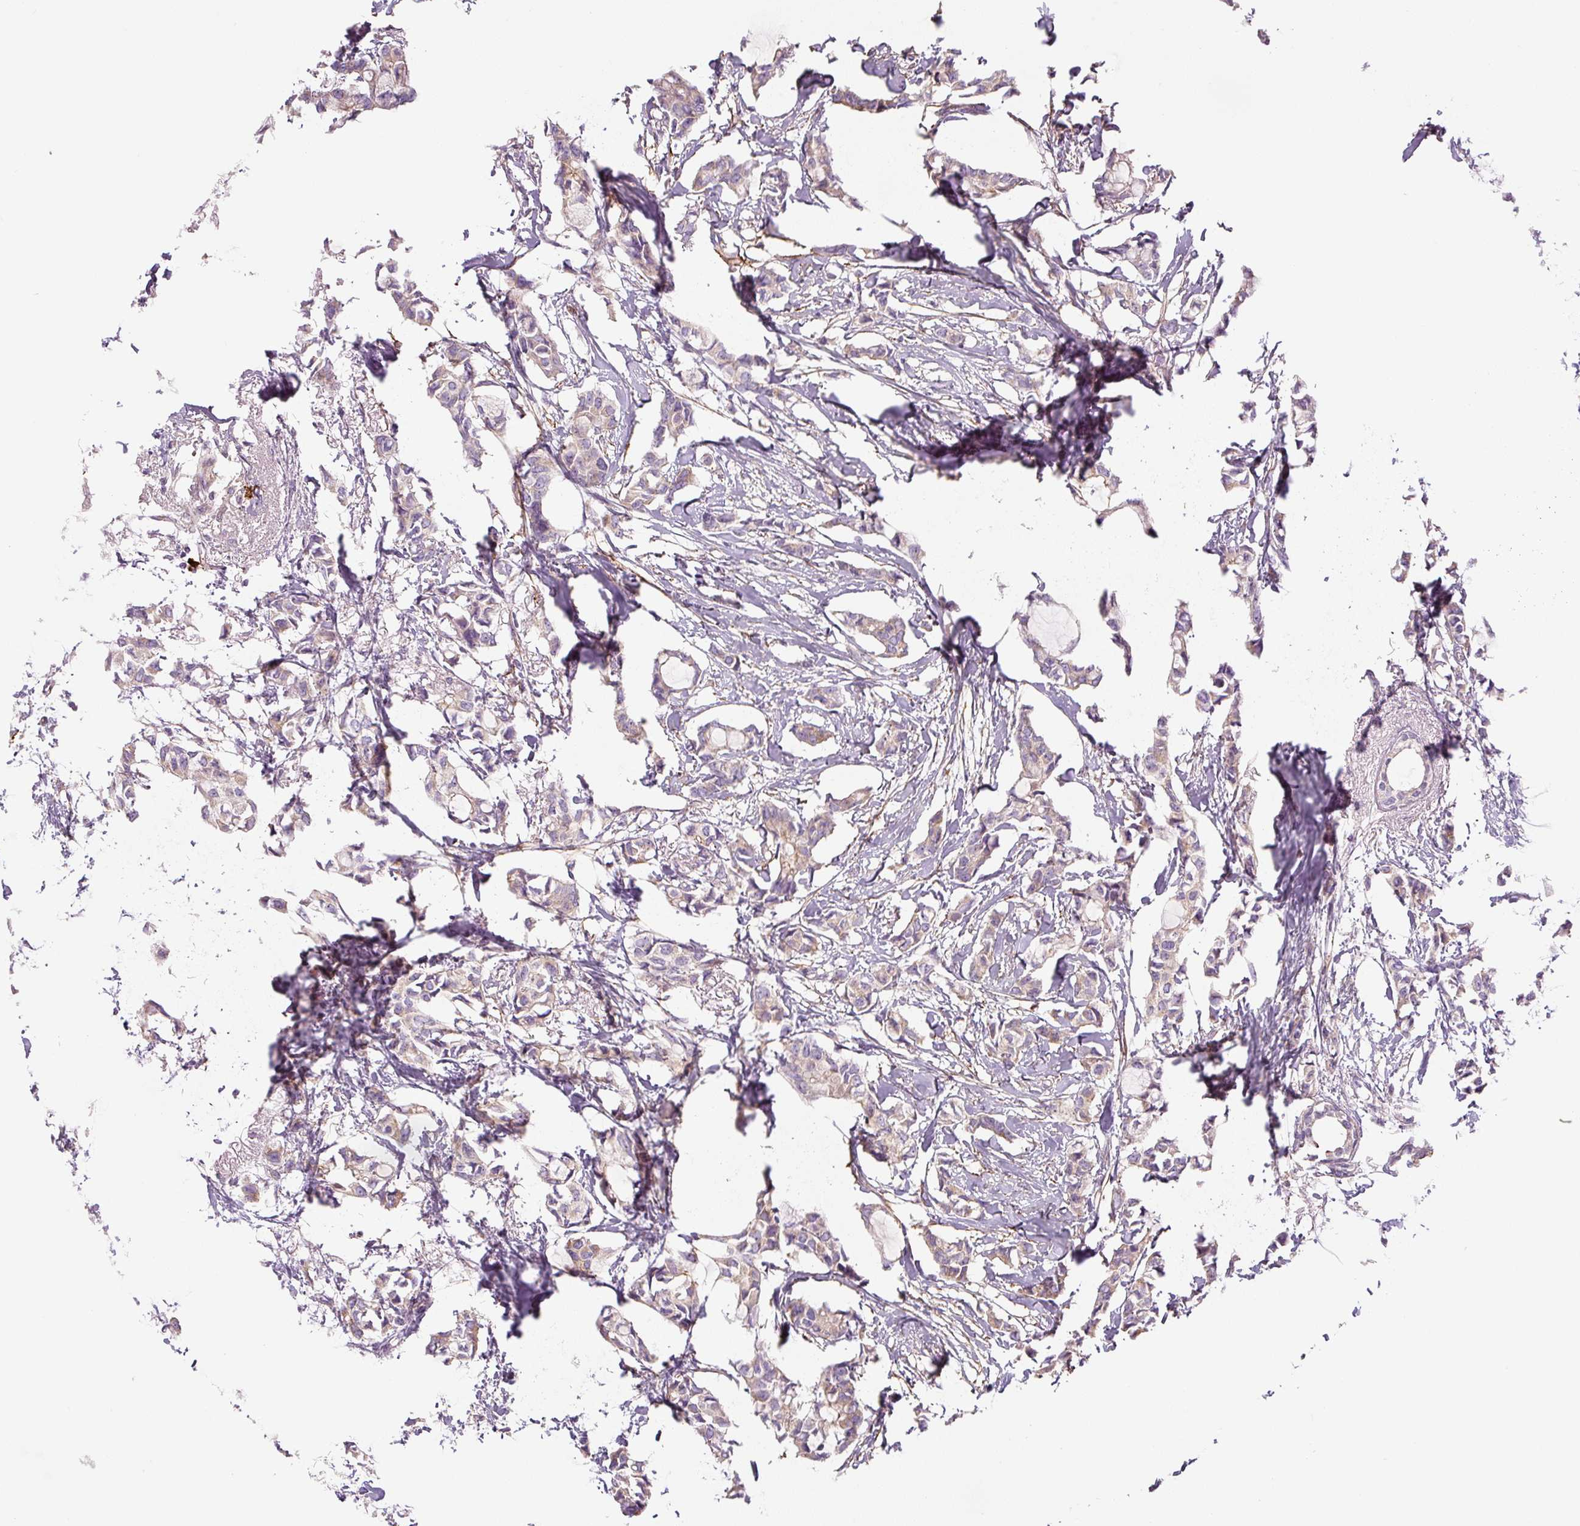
{"staining": {"intensity": "moderate", "quantity": "<25%", "location": "cytoplasmic/membranous"}, "tissue": "breast cancer", "cell_type": "Tumor cells", "image_type": "cancer", "snomed": [{"axis": "morphology", "description": "Duct carcinoma"}, {"axis": "topography", "description": "Breast"}], "caption": "Protein staining of breast intraductal carcinoma tissue reveals moderate cytoplasmic/membranous staining in approximately <25% of tumor cells.", "gene": "CCNI2", "patient": {"sex": "female", "age": 73}}